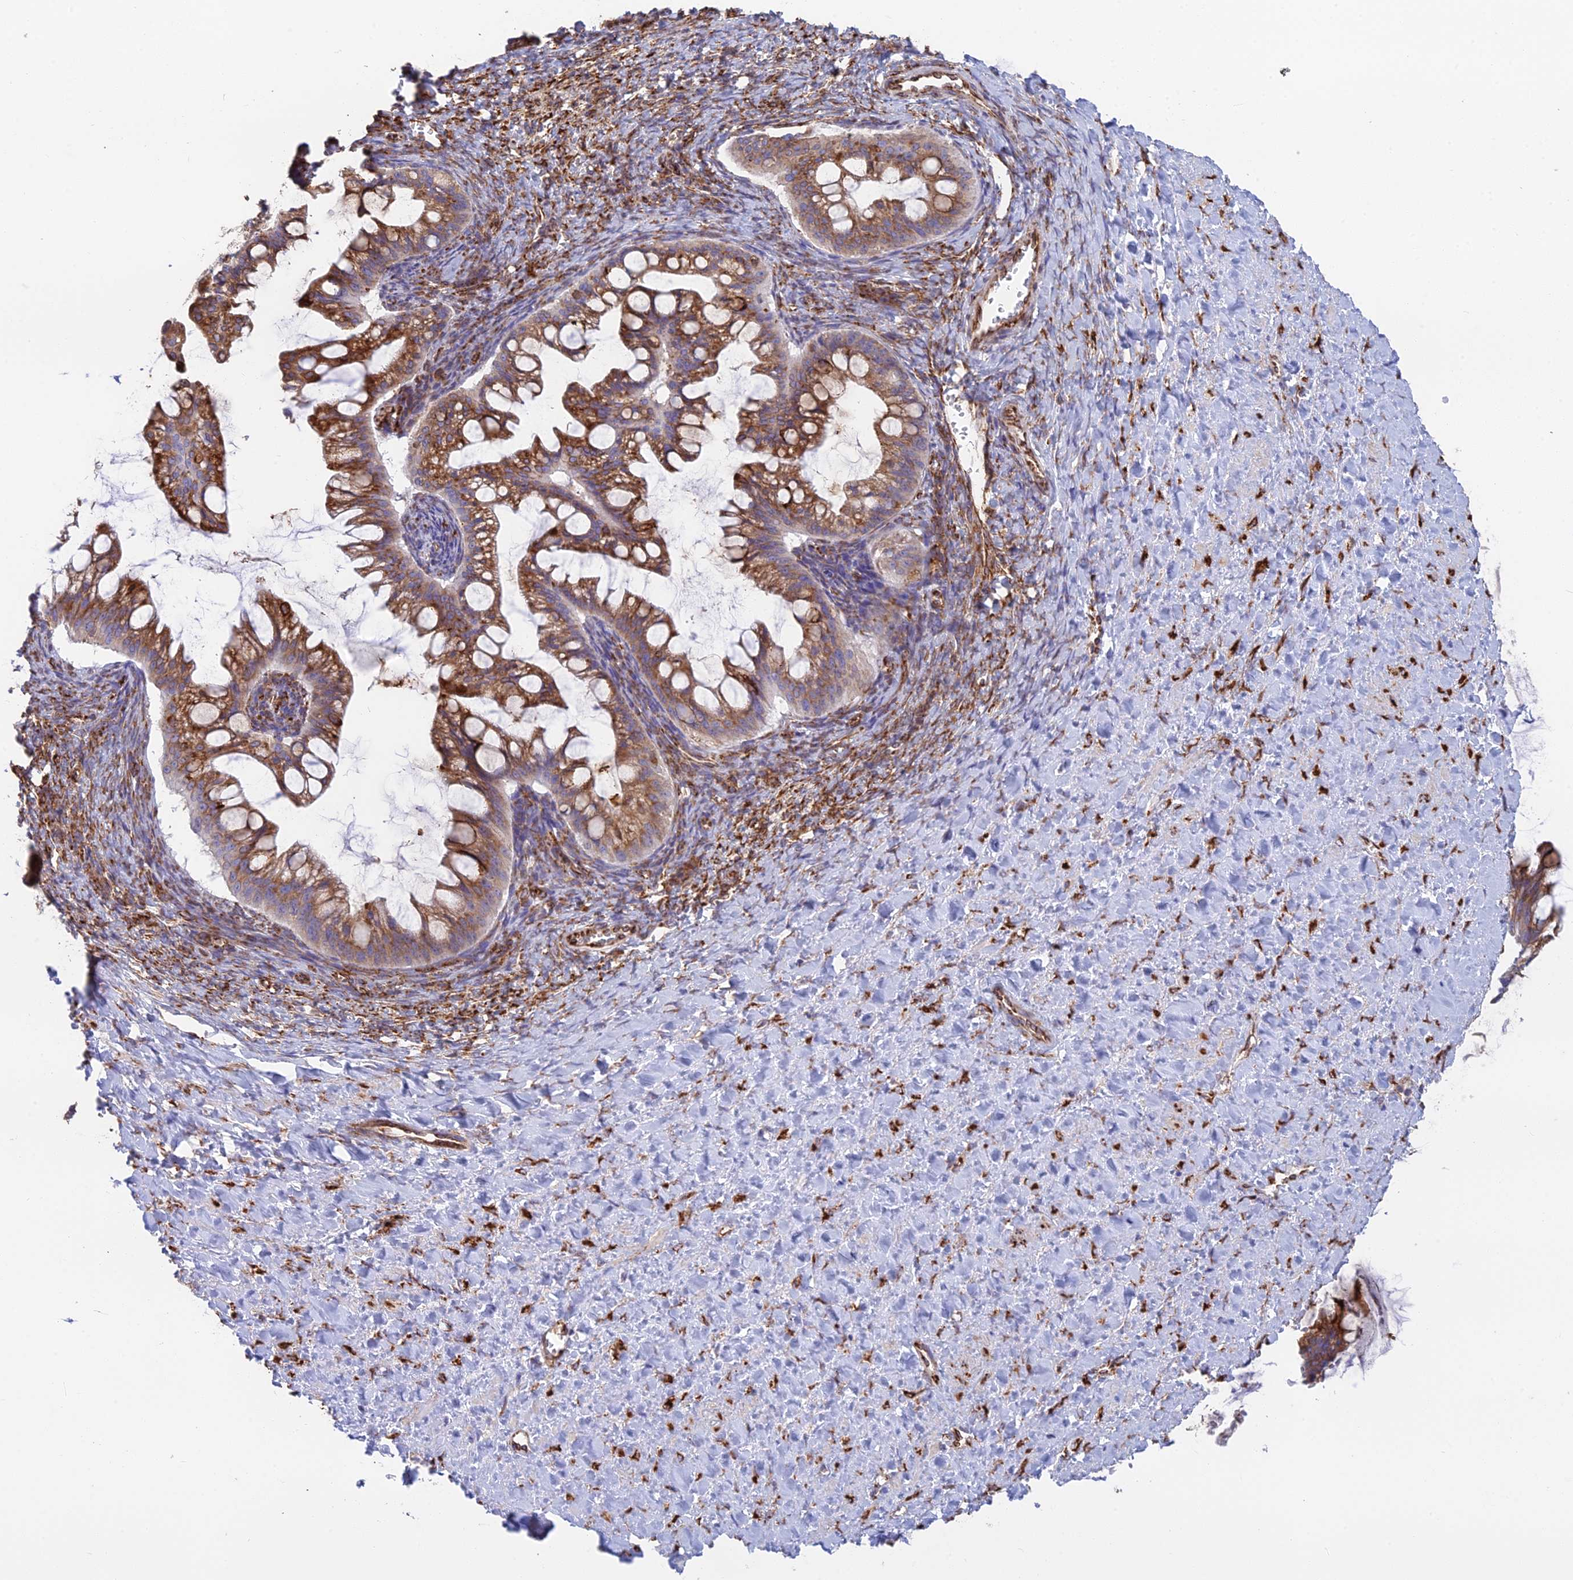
{"staining": {"intensity": "moderate", "quantity": ">75%", "location": "cytoplasmic/membranous"}, "tissue": "ovarian cancer", "cell_type": "Tumor cells", "image_type": "cancer", "snomed": [{"axis": "morphology", "description": "Cystadenocarcinoma, mucinous, NOS"}, {"axis": "topography", "description": "Ovary"}], "caption": "A brown stain shows moderate cytoplasmic/membranous positivity of a protein in ovarian cancer (mucinous cystadenocarcinoma) tumor cells.", "gene": "CCDC69", "patient": {"sex": "female", "age": 73}}